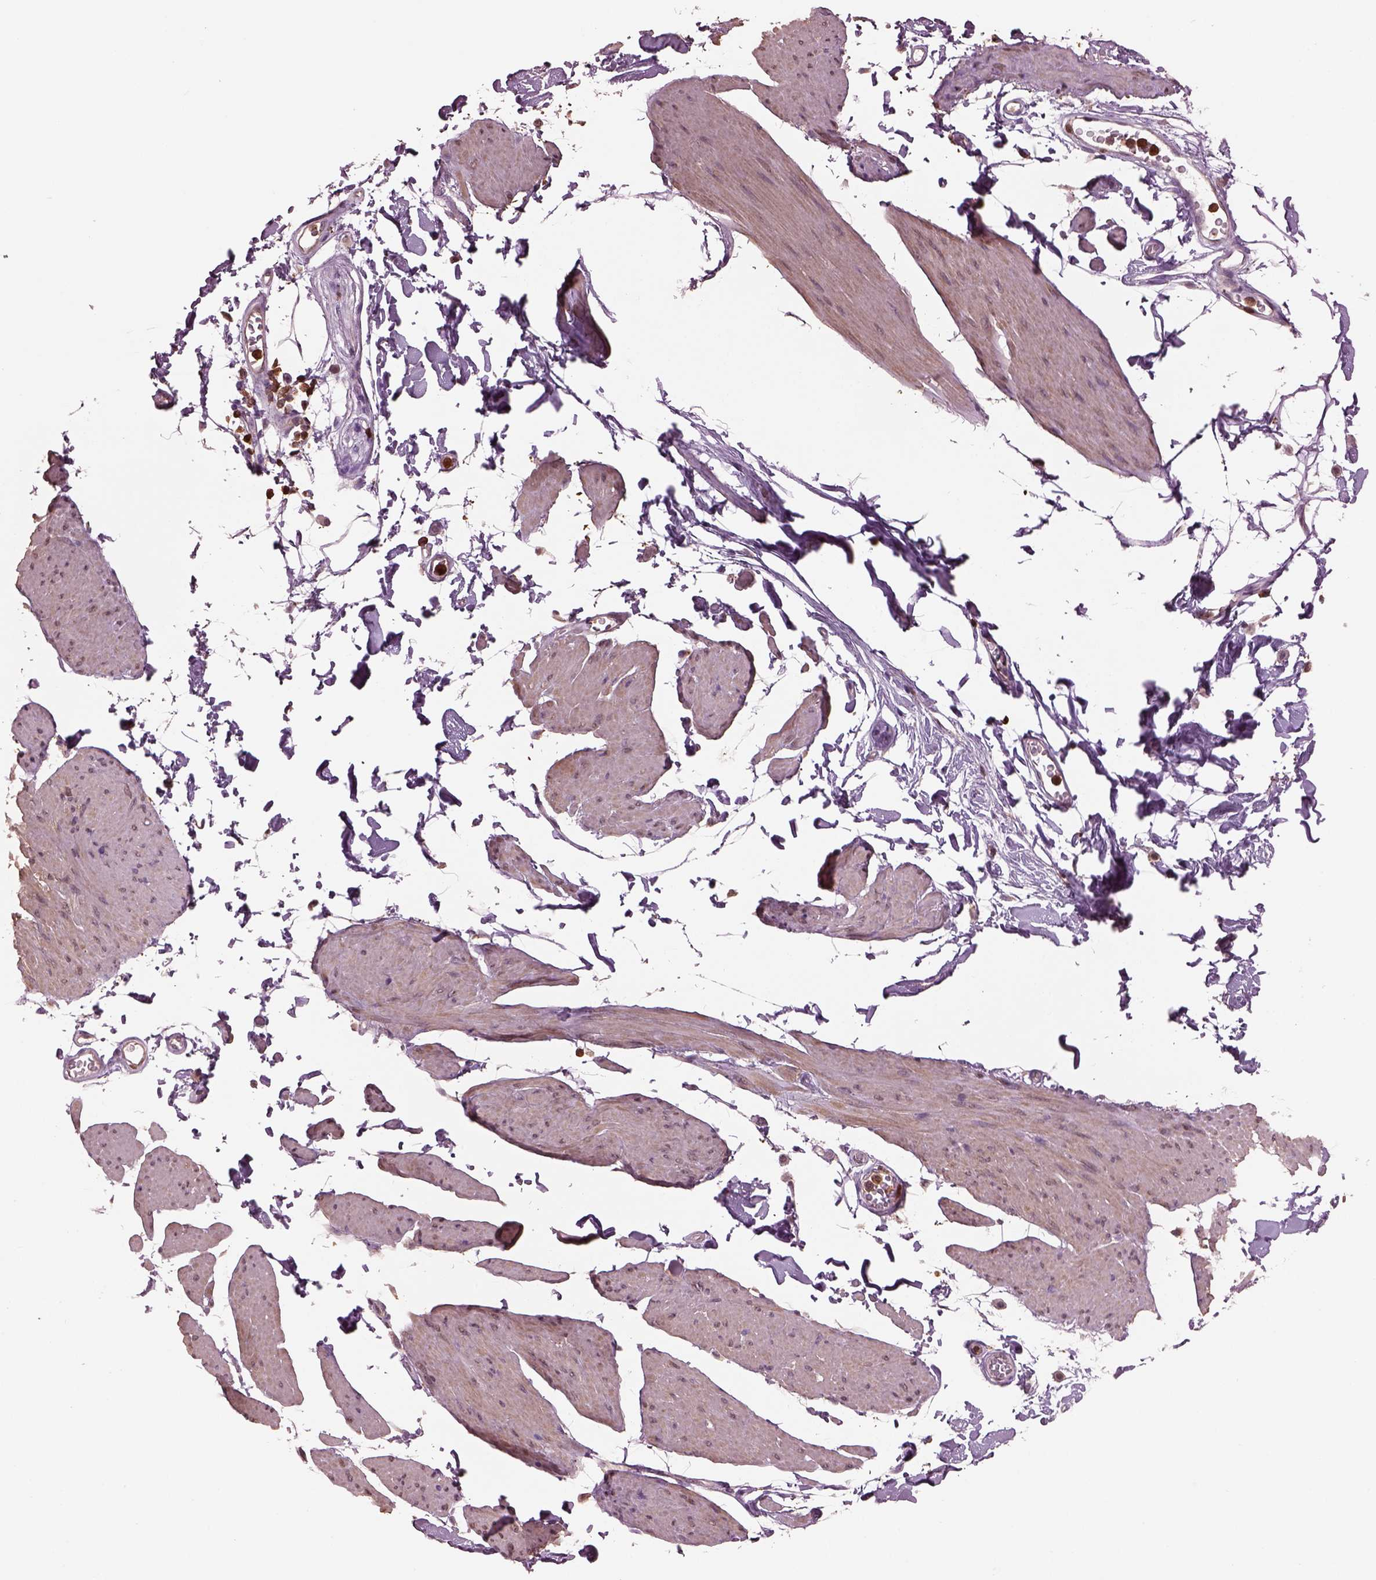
{"staining": {"intensity": "weak", "quantity": "25%-75%", "location": "cytoplasmic/membranous"}, "tissue": "smooth muscle", "cell_type": "Smooth muscle cells", "image_type": "normal", "snomed": [{"axis": "morphology", "description": "Normal tissue, NOS"}, {"axis": "topography", "description": "Adipose tissue"}, {"axis": "topography", "description": "Smooth muscle"}, {"axis": "topography", "description": "Peripheral nerve tissue"}], "caption": "This micrograph displays IHC staining of normal human smooth muscle, with low weak cytoplasmic/membranous positivity in approximately 25%-75% of smooth muscle cells.", "gene": "IL31RA", "patient": {"sex": "male", "age": 83}}